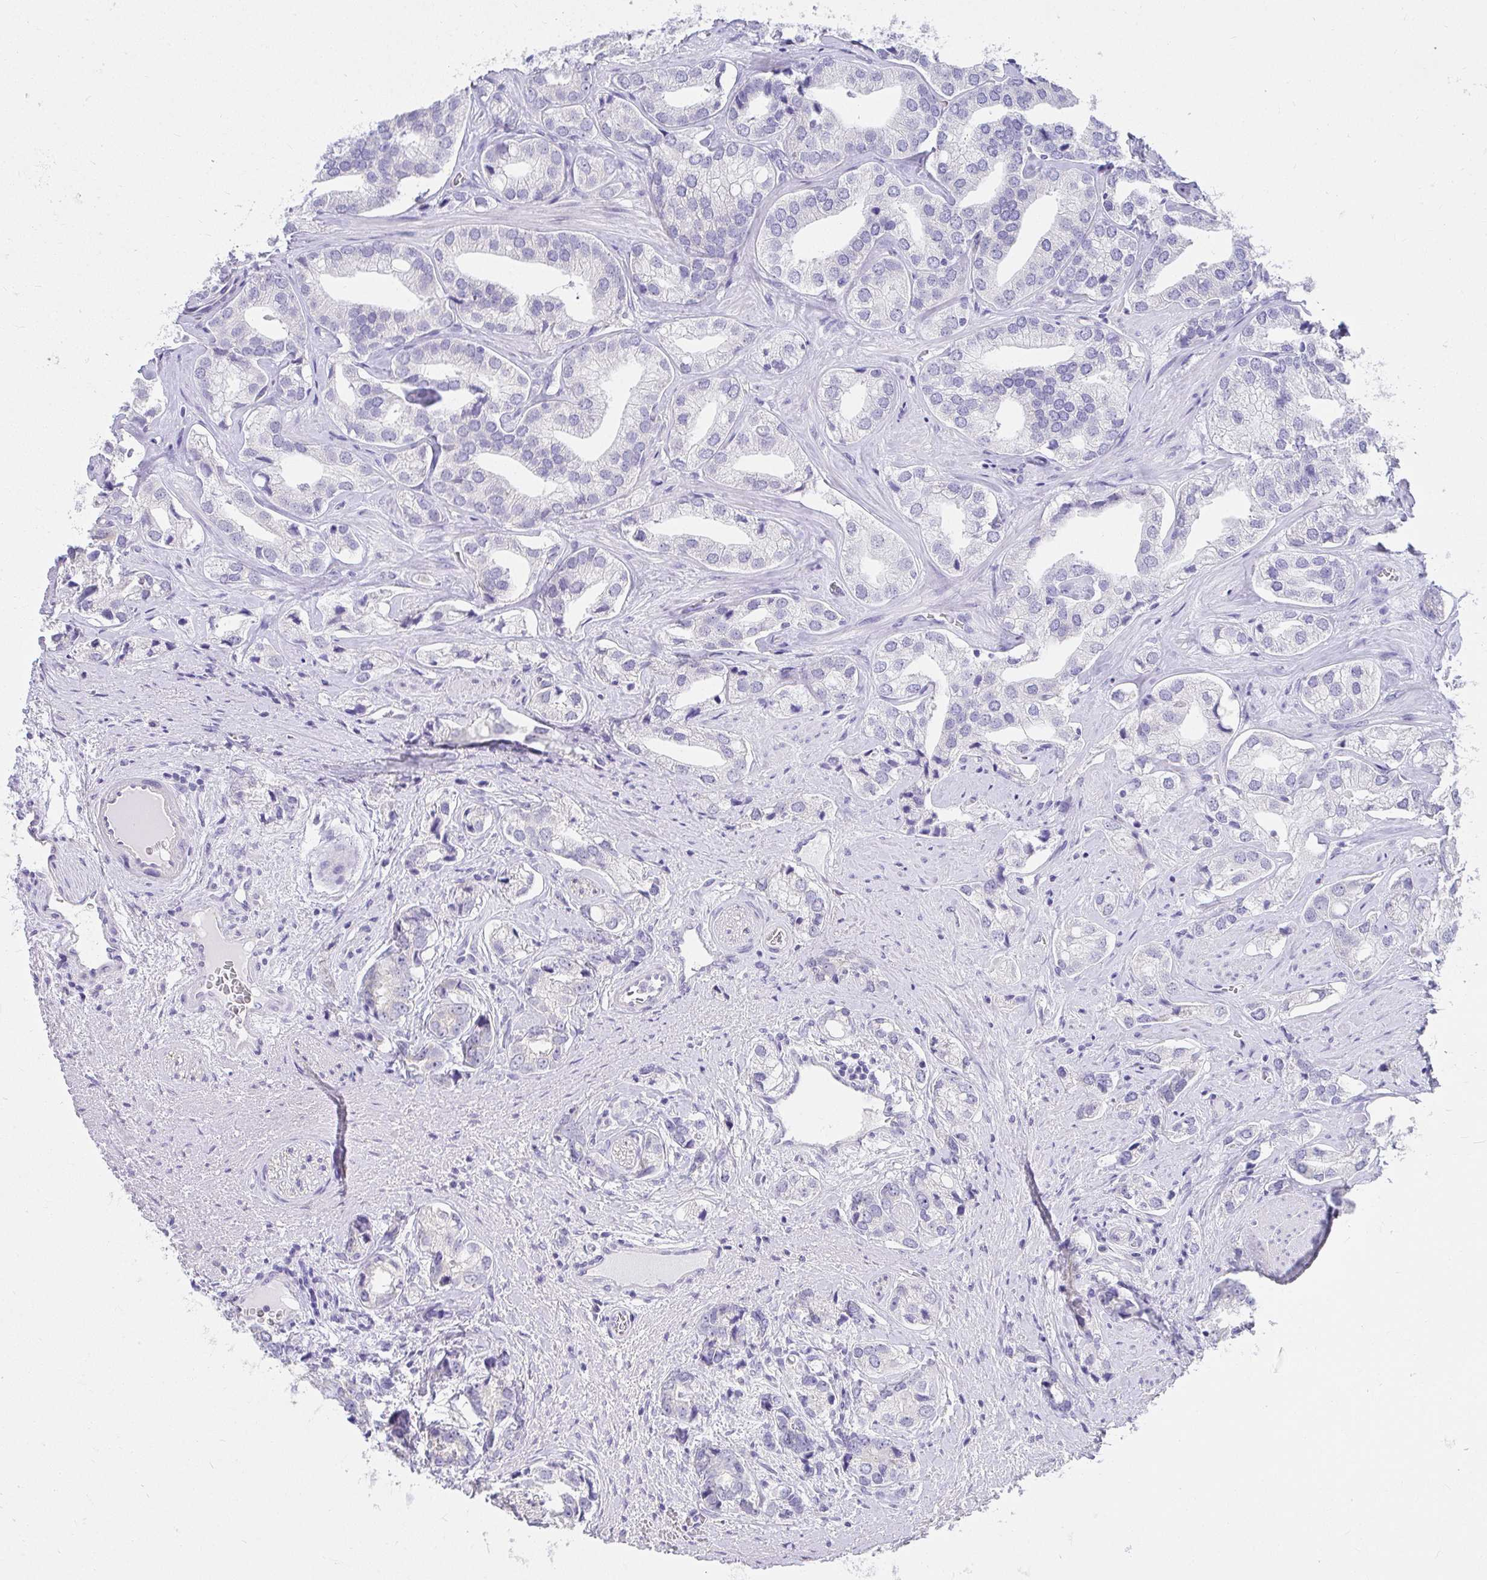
{"staining": {"intensity": "negative", "quantity": "none", "location": "none"}, "tissue": "prostate cancer", "cell_type": "Tumor cells", "image_type": "cancer", "snomed": [{"axis": "morphology", "description": "Adenocarcinoma, High grade"}, {"axis": "topography", "description": "Prostate"}], "caption": "Tumor cells show no significant protein expression in prostate cancer.", "gene": "VGLL1", "patient": {"sex": "male", "age": 58}}